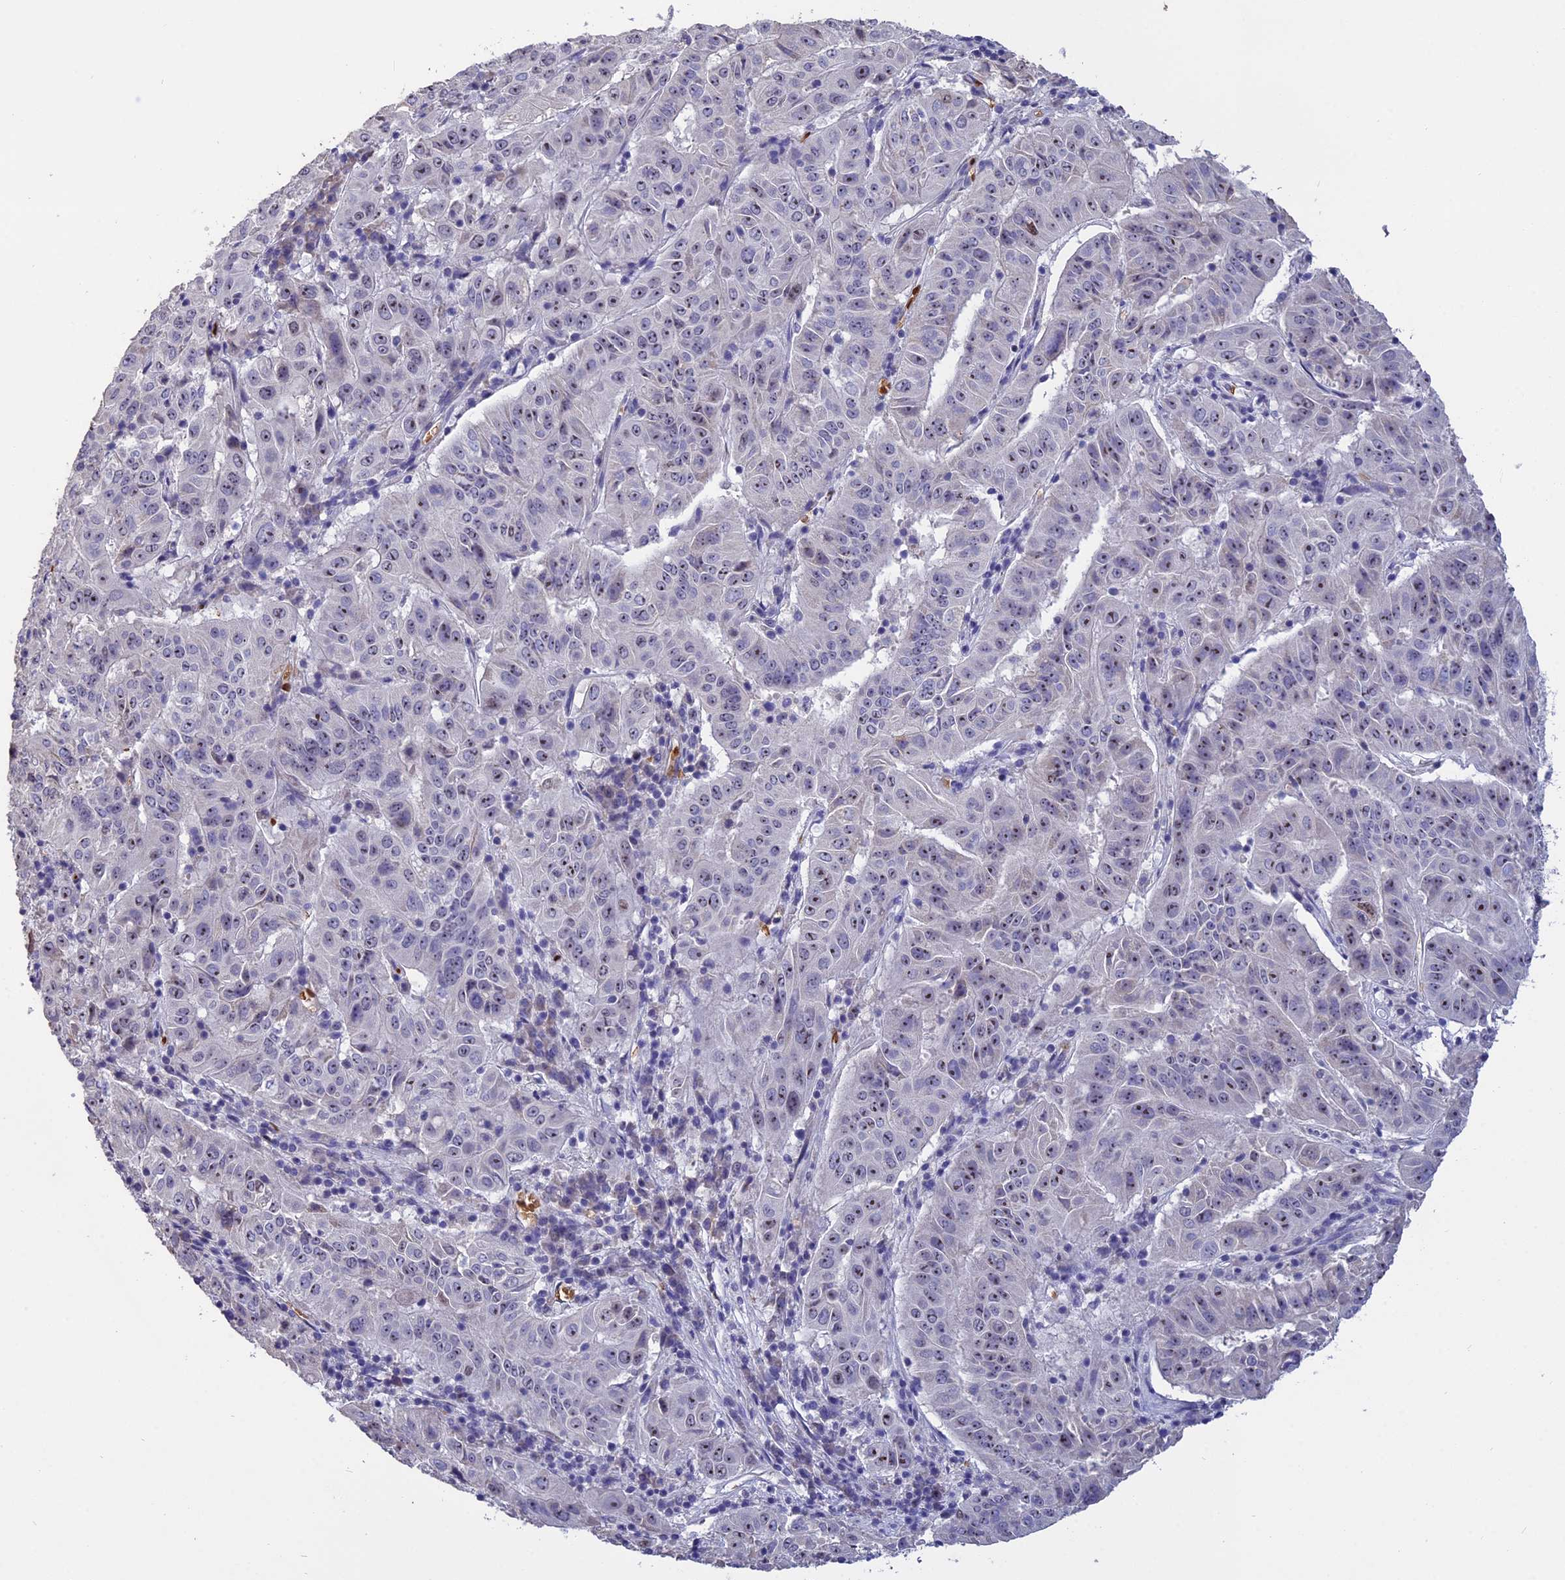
{"staining": {"intensity": "moderate", "quantity": "25%-75%", "location": "nuclear"}, "tissue": "pancreatic cancer", "cell_type": "Tumor cells", "image_type": "cancer", "snomed": [{"axis": "morphology", "description": "Adenocarcinoma, NOS"}, {"axis": "topography", "description": "Pancreas"}], "caption": "Immunohistochemistry staining of pancreatic cancer, which displays medium levels of moderate nuclear positivity in about 25%-75% of tumor cells indicating moderate nuclear protein staining. The staining was performed using DAB (3,3'-diaminobenzidine) (brown) for protein detection and nuclei were counterstained in hematoxylin (blue).", "gene": "KNOP1", "patient": {"sex": "male", "age": 63}}